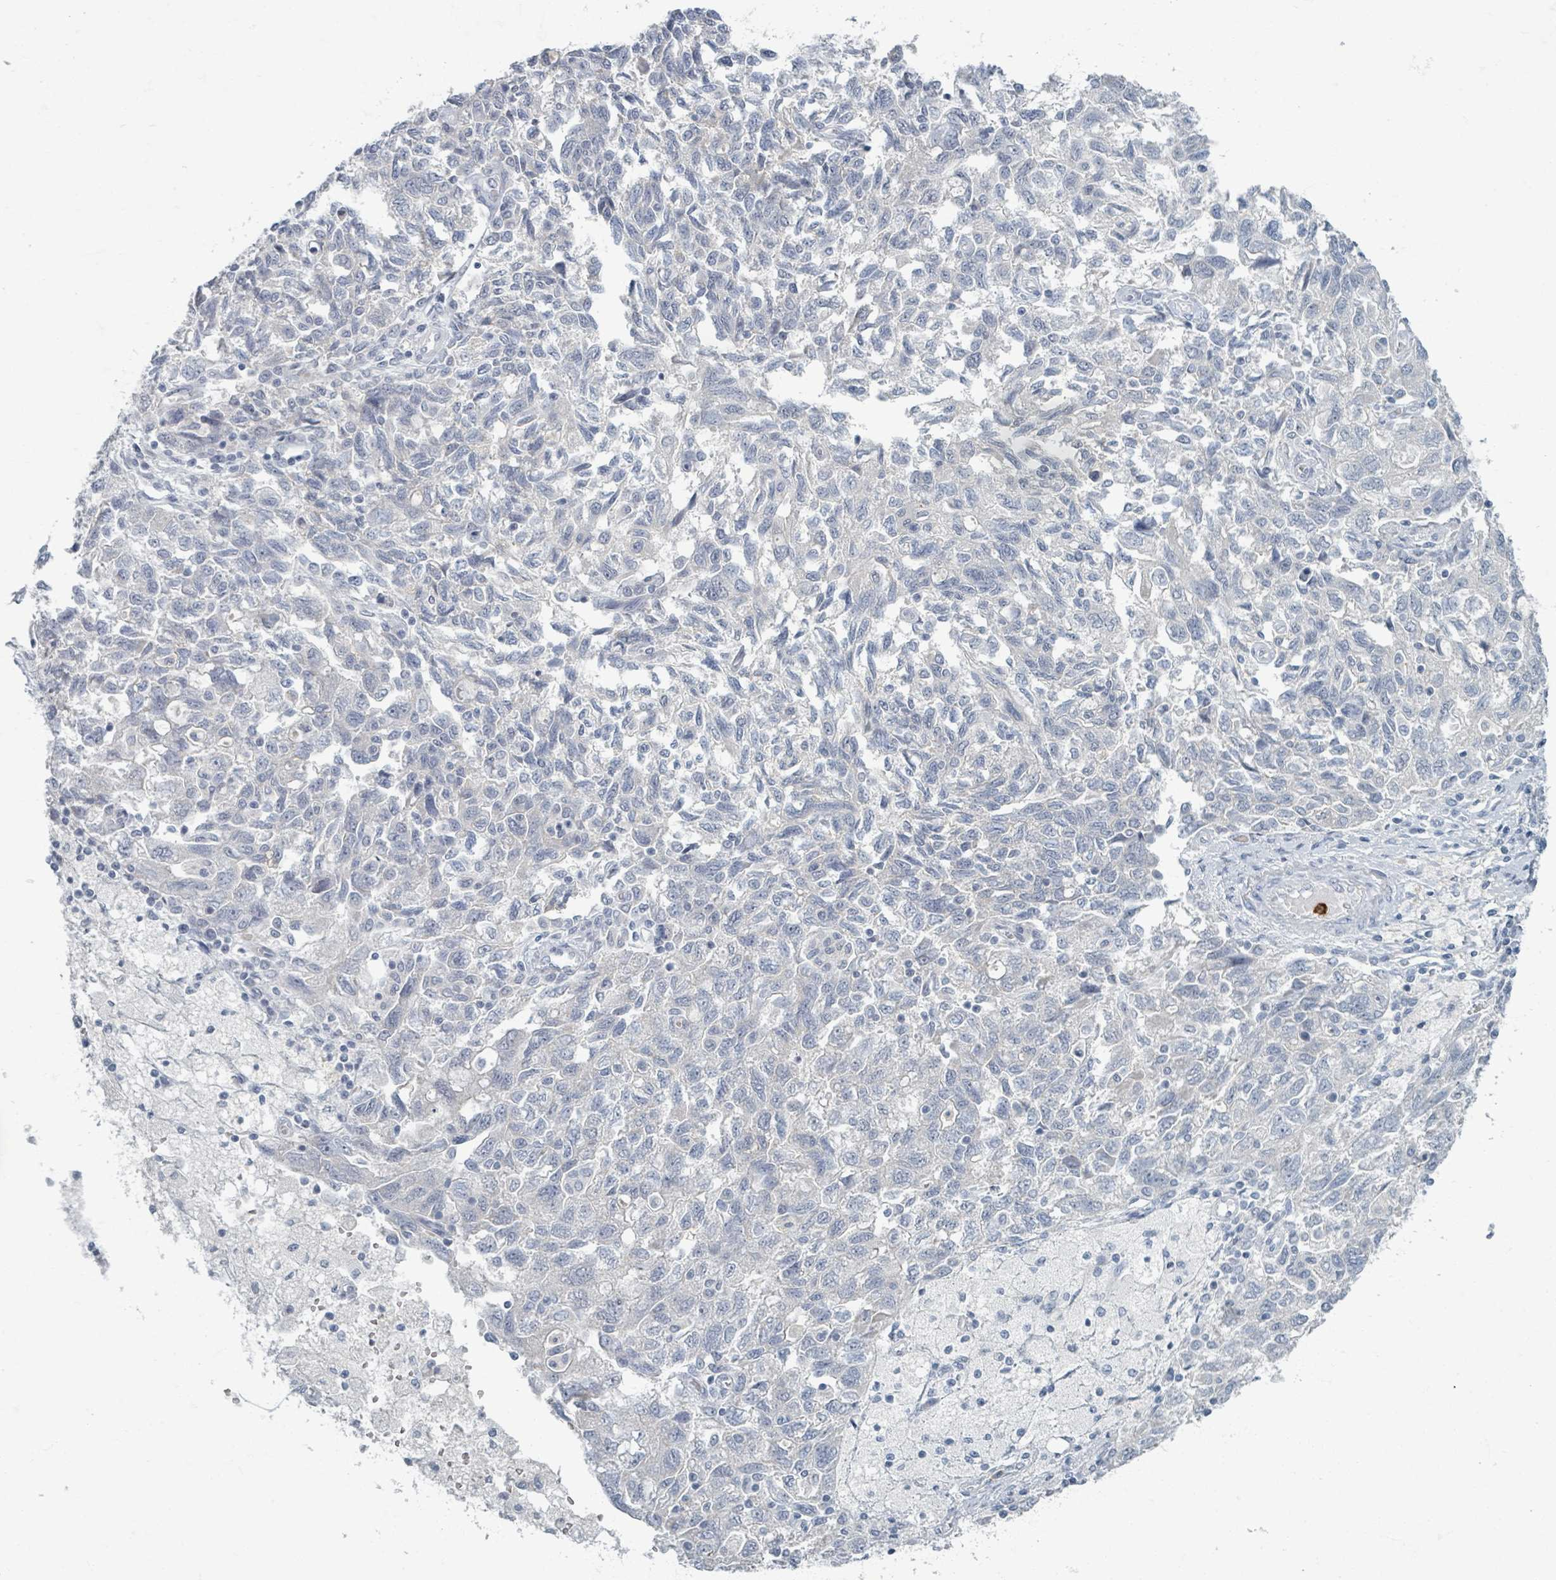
{"staining": {"intensity": "negative", "quantity": "none", "location": "none"}, "tissue": "ovarian cancer", "cell_type": "Tumor cells", "image_type": "cancer", "snomed": [{"axis": "morphology", "description": "Carcinoma, NOS"}, {"axis": "morphology", "description": "Cystadenocarcinoma, serous, NOS"}, {"axis": "topography", "description": "Ovary"}], "caption": "A histopathology image of carcinoma (ovarian) stained for a protein shows no brown staining in tumor cells.", "gene": "WNT11", "patient": {"sex": "female", "age": 69}}